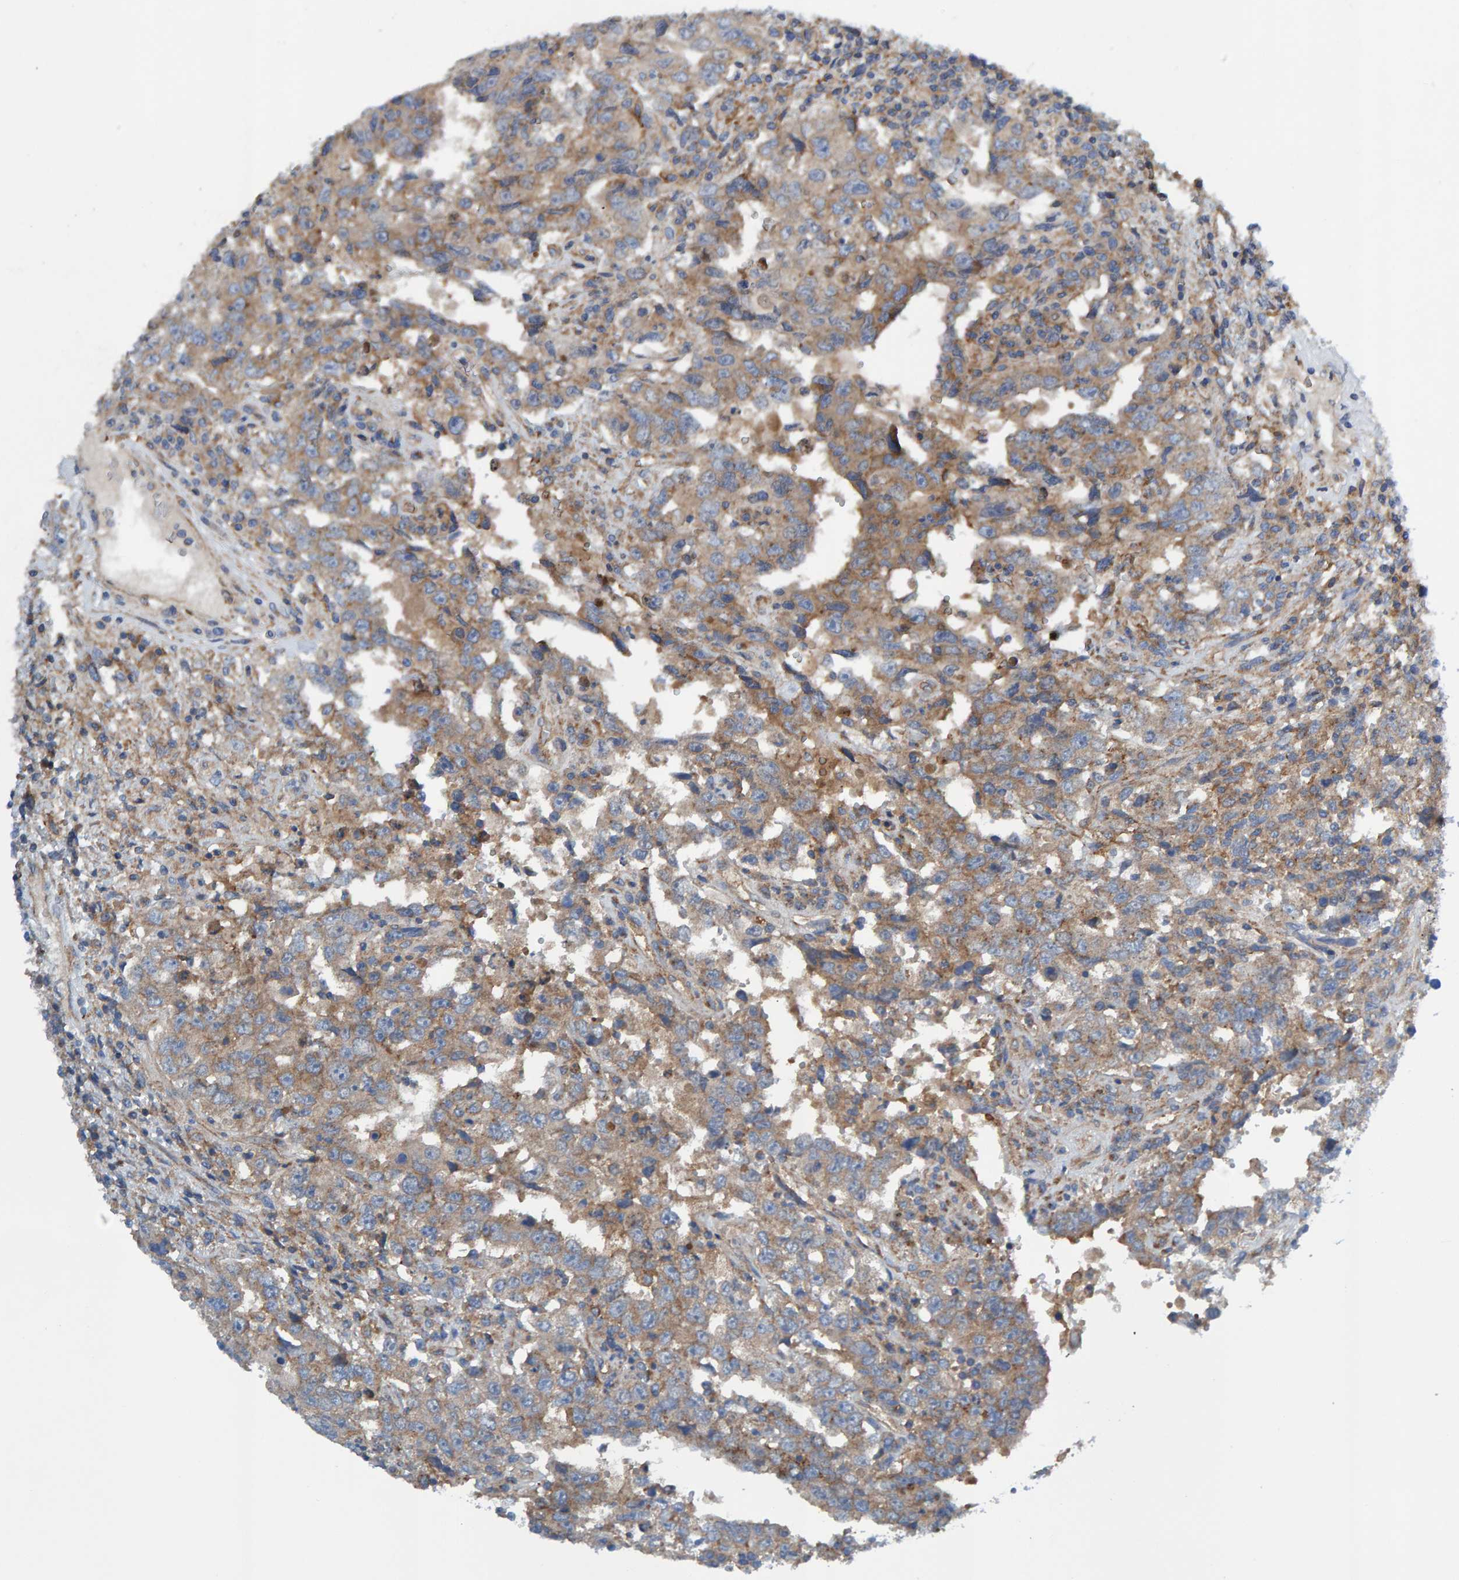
{"staining": {"intensity": "moderate", "quantity": ">75%", "location": "cytoplasmic/membranous"}, "tissue": "testis cancer", "cell_type": "Tumor cells", "image_type": "cancer", "snomed": [{"axis": "morphology", "description": "Carcinoma, Embryonal, NOS"}, {"axis": "topography", "description": "Testis"}], "caption": "A micrograph of testis embryonal carcinoma stained for a protein reveals moderate cytoplasmic/membranous brown staining in tumor cells.", "gene": "MKLN1", "patient": {"sex": "male", "age": 26}}